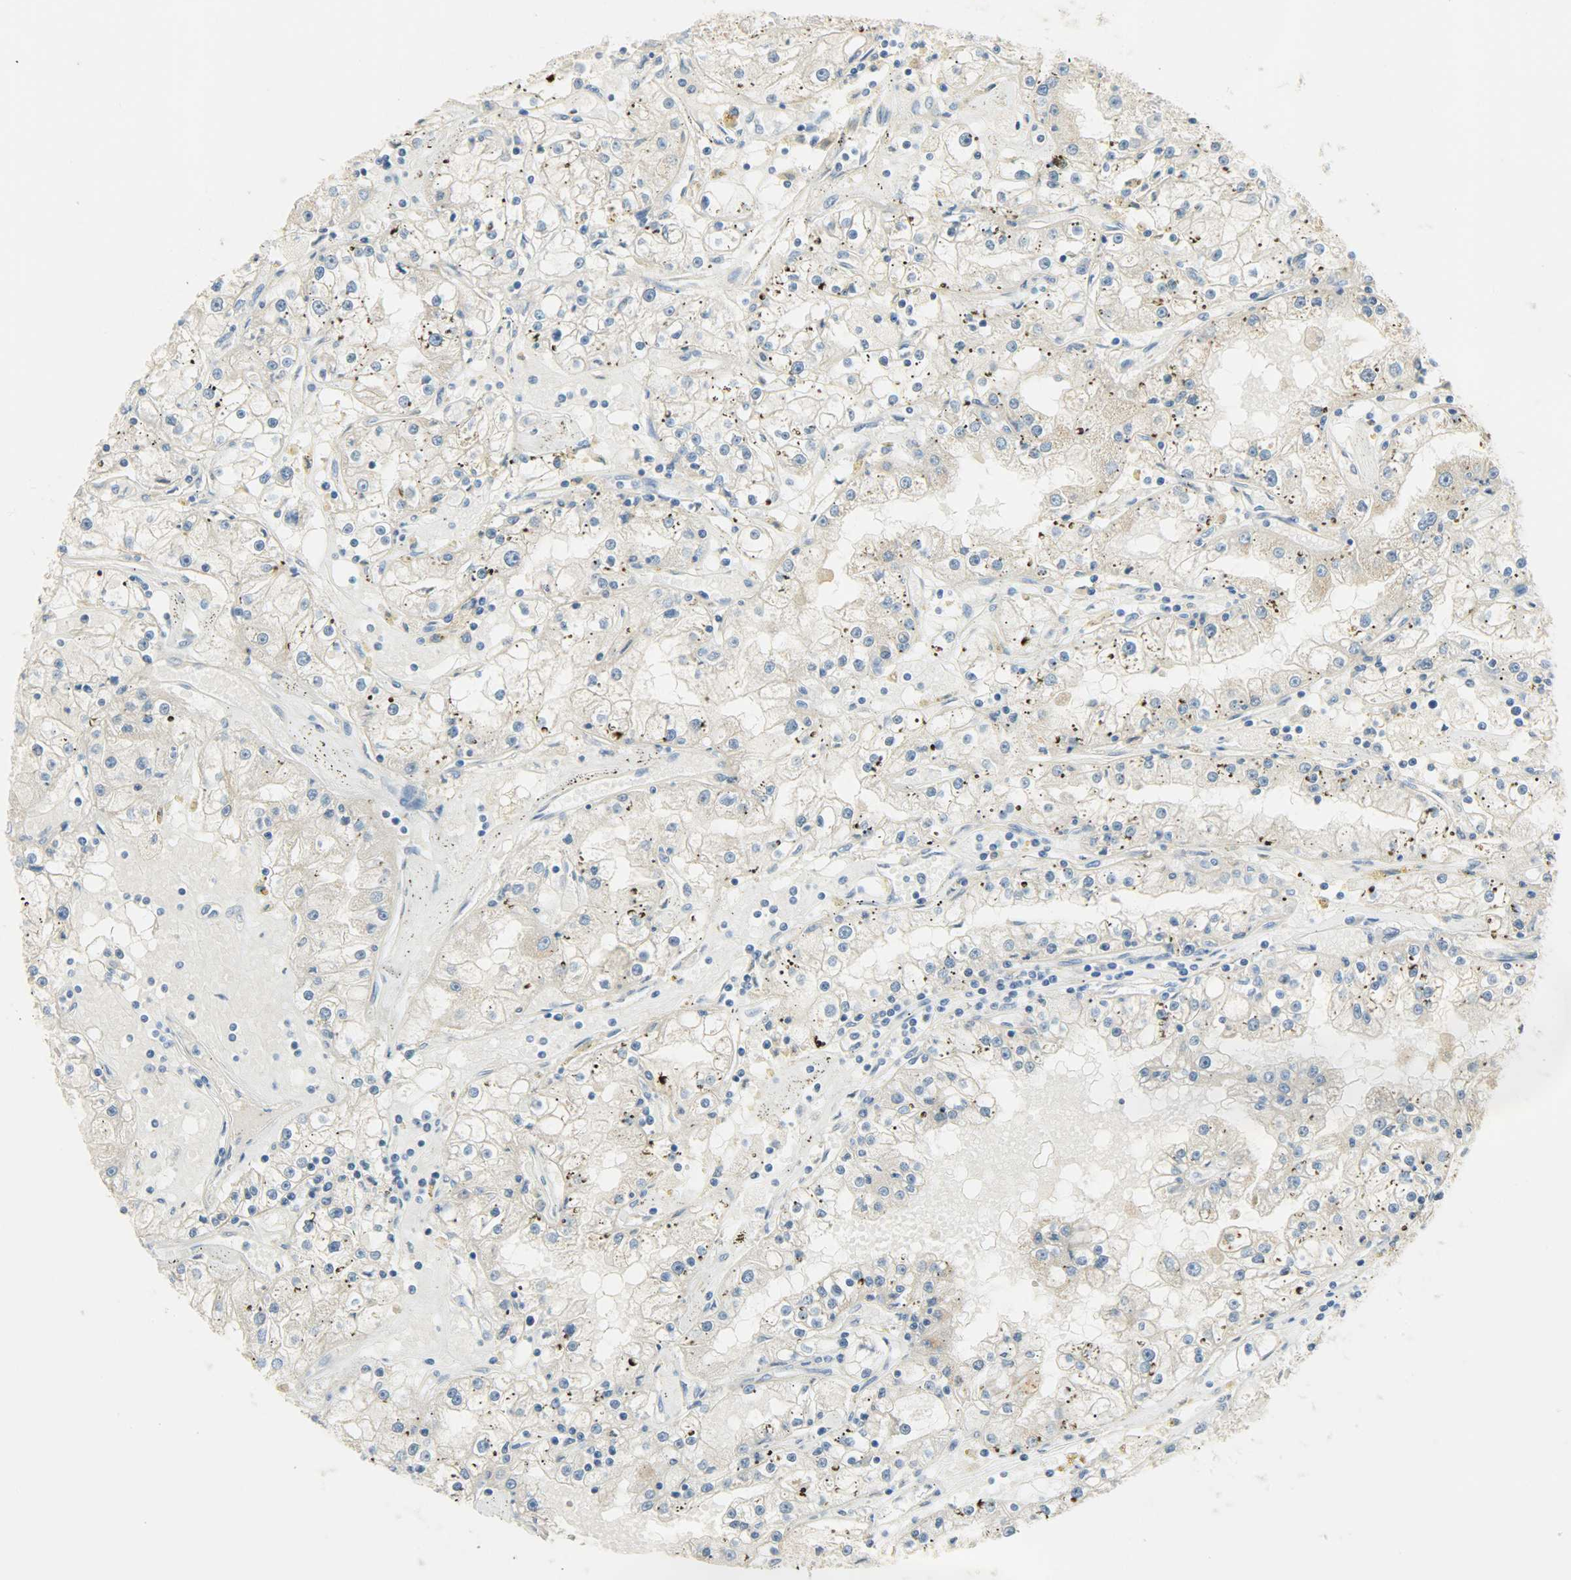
{"staining": {"intensity": "weak", "quantity": "25%-75%", "location": "cytoplasmic/membranous"}, "tissue": "renal cancer", "cell_type": "Tumor cells", "image_type": "cancer", "snomed": [{"axis": "morphology", "description": "Adenocarcinoma, NOS"}, {"axis": "topography", "description": "Kidney"}], "caption": "A brown stain highlights weak cytoplasmic/membranous positivity of a protein in renal adenocarcinoma tumor cells.", "gene": "DSG2", "patient": {"sex": "male", "age": 56}}